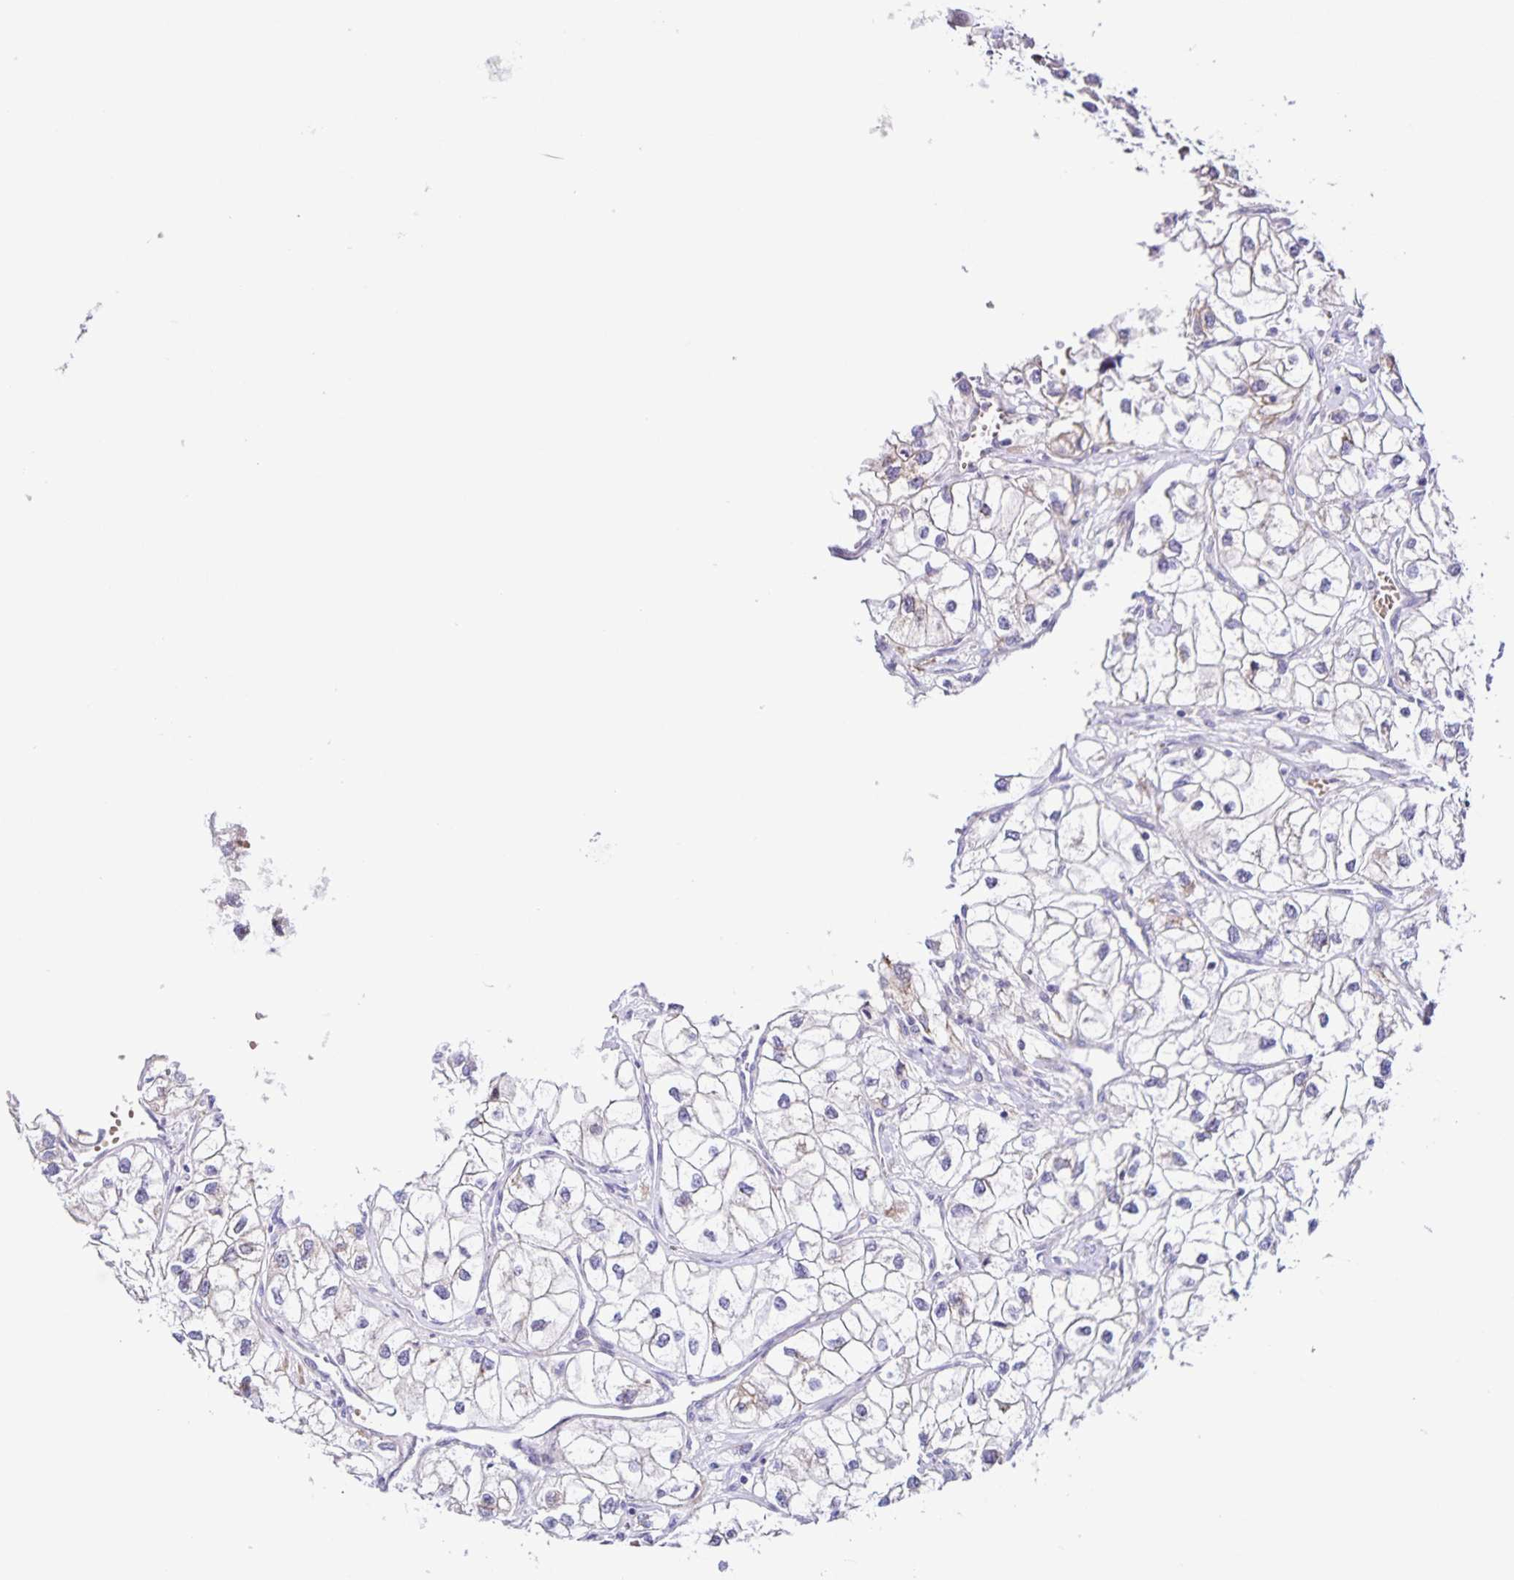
{"staining": {"intensity": "negative", "quantity": "none", "location": "none"}, "tissue": "renal cancer", "cell_type": "Tumor cells", "image_type": "cancer", "snomed": [{"axis": "morphology", "description": "Adenocarcinoma, NOS"}, {"axis": "topography", "description": "Kidney"}], "caption": "Immunohistochemistry photomicrograph of renal cancer (adenocarcinoma) stained for a protein (brown), which demonstrates no positivity in tumor cells. The staining is performed using DAB (3,3'-diaminobenzidine) brown chromogen with nuclei counter-stained in using hematoxylin.", "gene": "RNFT2", "patient": {"sex": "male", "age": 59}}